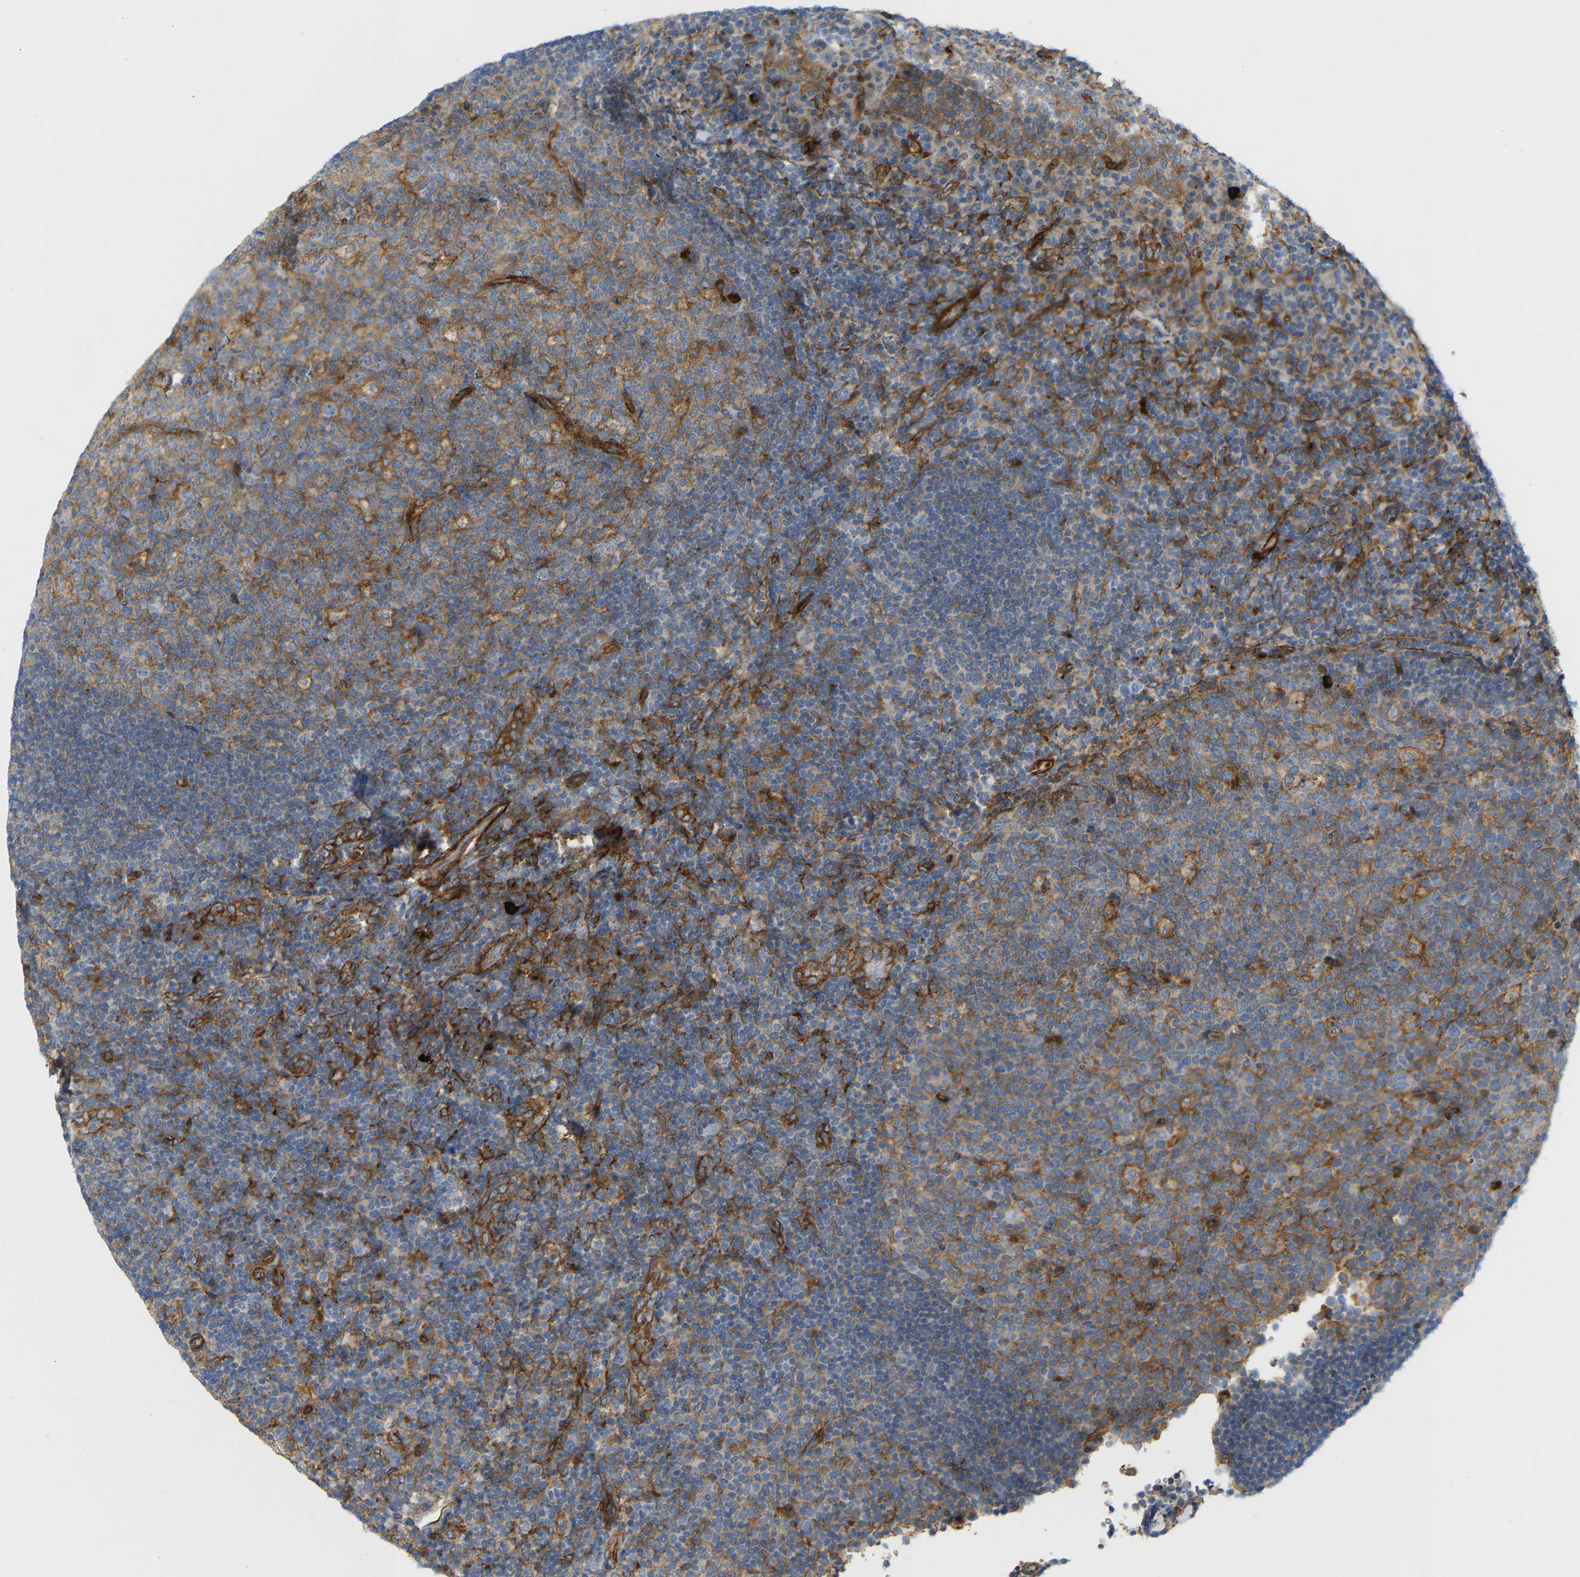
{"staining": {"intensity": "moderate", "quantity": "25%-75%", "location": "cytoplasmic/membranous"}, "tissue": "tonsil", "cell_type": "Germinal center cells", "image_type": "normal", "snomed": [{"axis": "morphology", "description": "Normal tissue, NOS"}, {"axis": "topography", "description": "Tonsil"}], "caption": "Moderate cytoplasmic/membranous positivity is appreciated in about 25%-75% of germinal center cells in unremarkable tonsil.", "gene": "PICALM", "patient": {"sex": "male", "age": 17}}